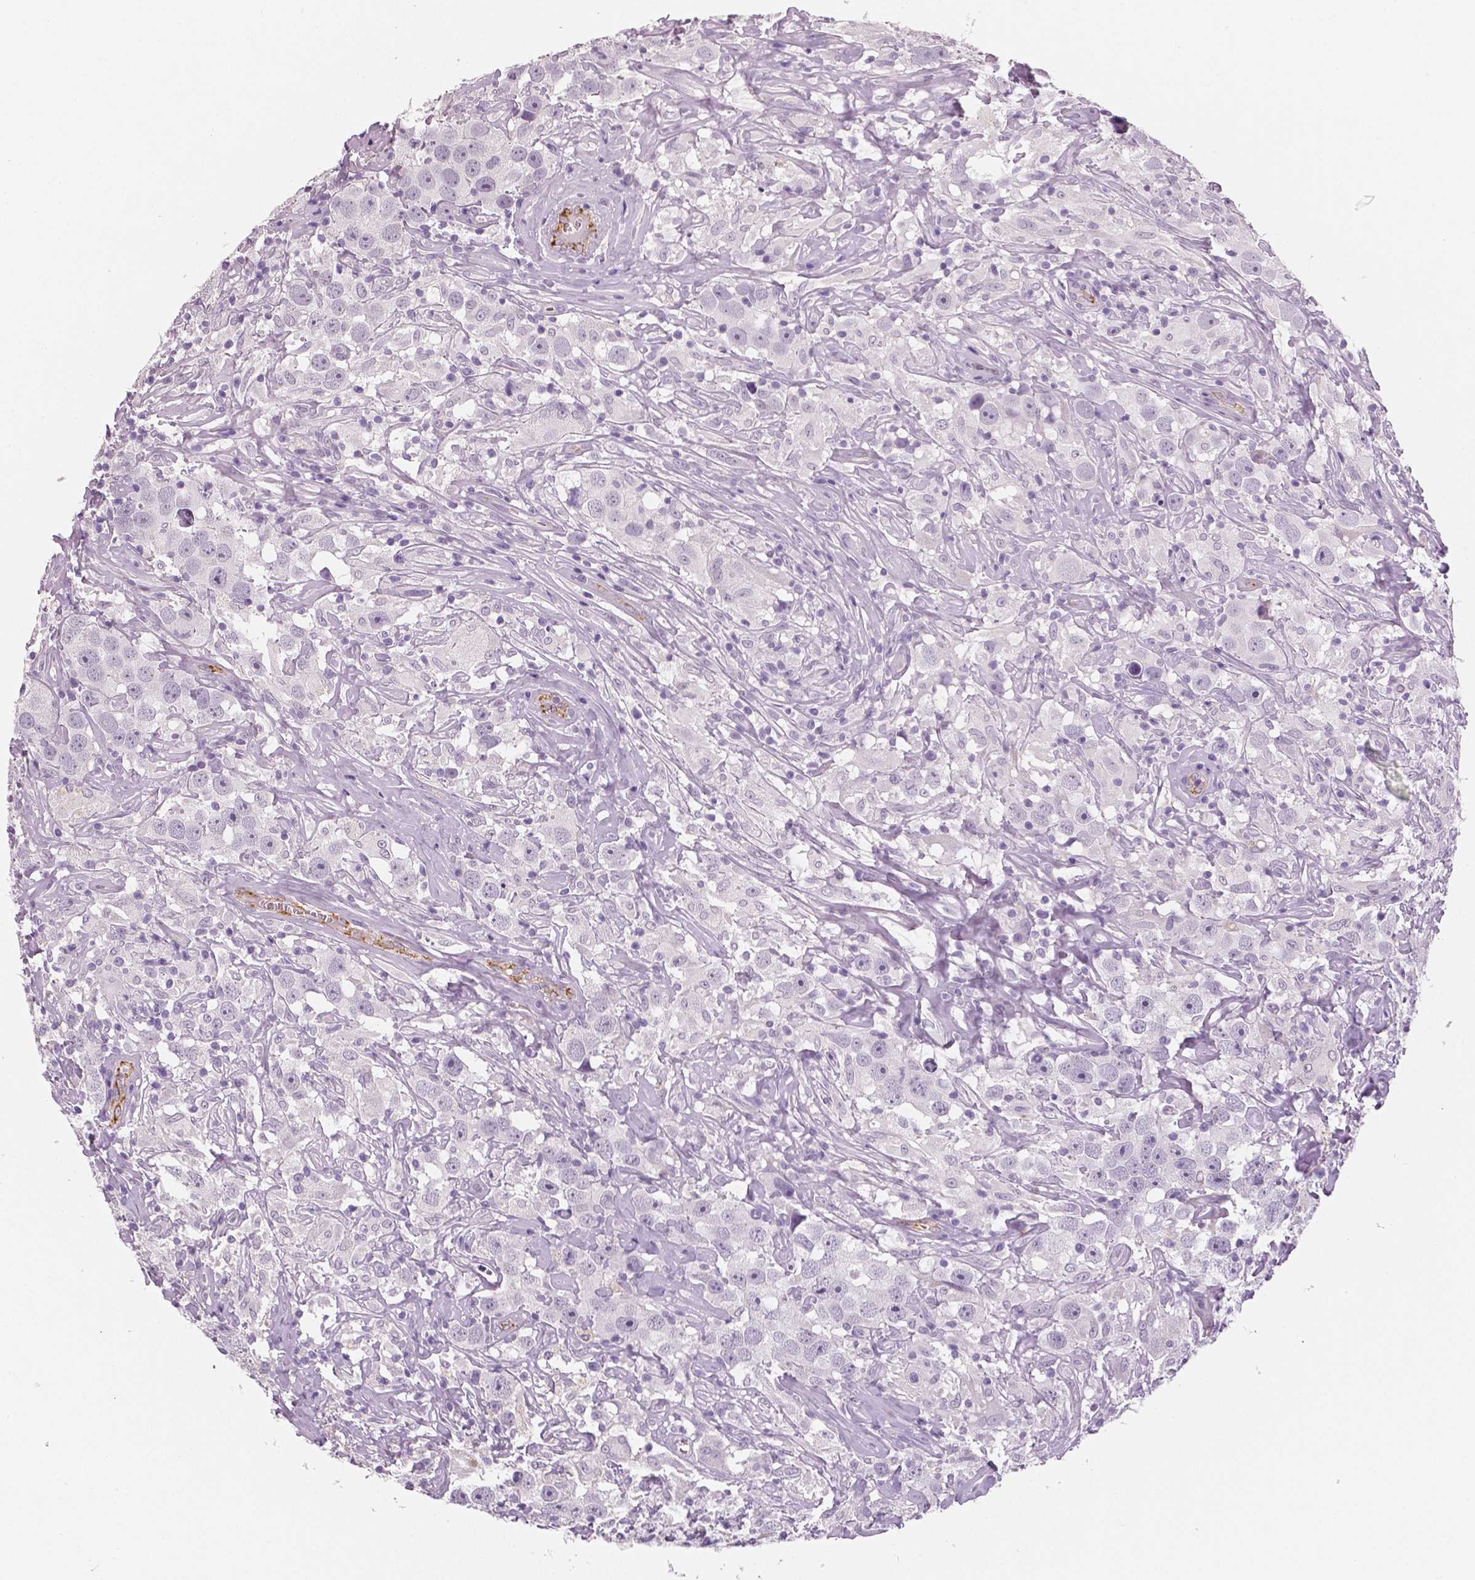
{"staining": {"intensity": "negative", "quantity": "none", "location": "none"}, "tissue": "testis cancer", "cell_type": "Tumor cells", "image_type": "cancer", "snomed": [{"axis": "morphology", "description": "Seminoma, NOS"}, {"axis": "topography", "description": "Testis"}], "caption": "There is no significant staining in tumor cells of testis seminoma.", "gene": "TSPAN7", "patient": {"sex": "male", "age": 49}}